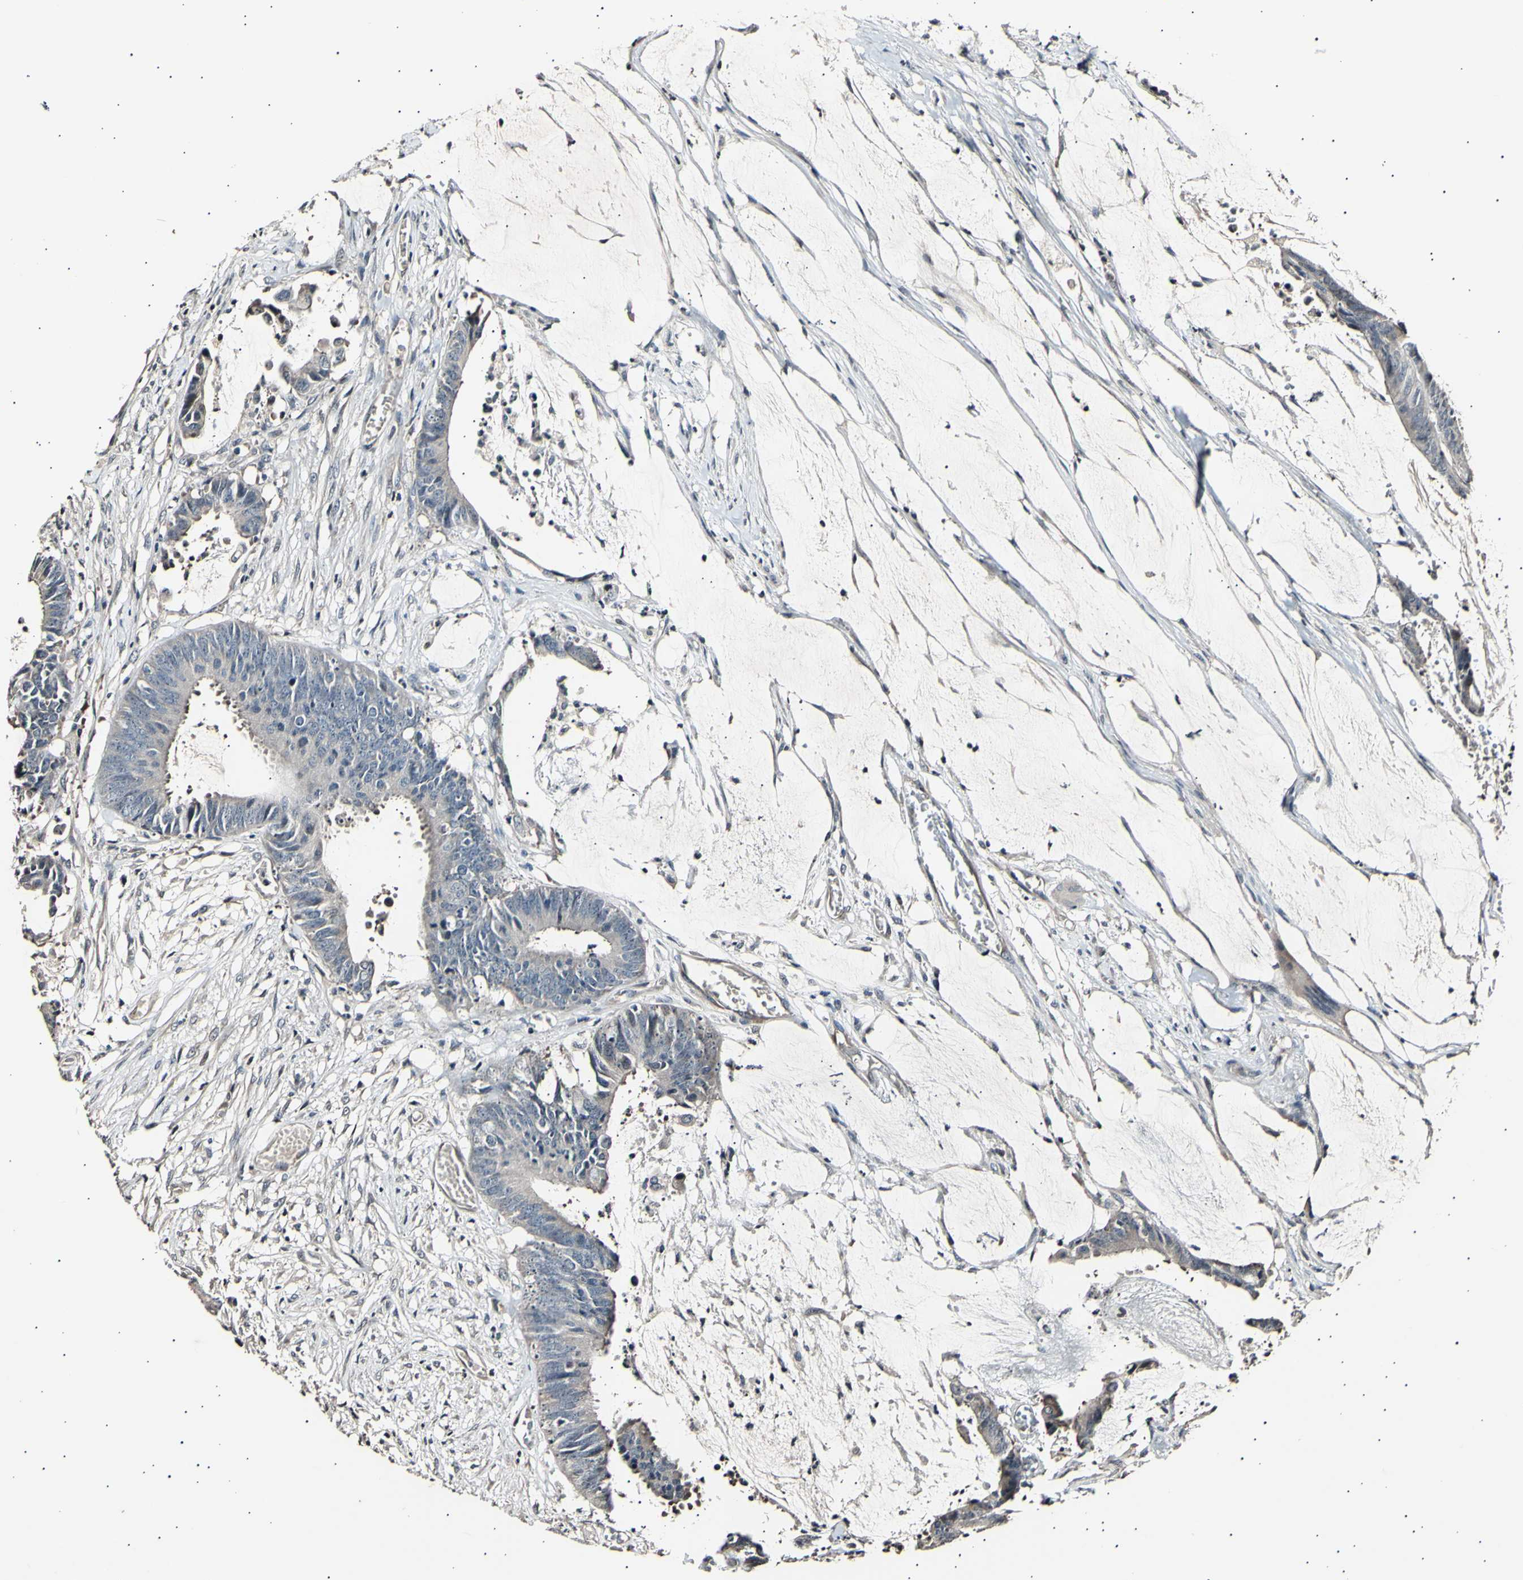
{"staining": {"intensity": "negative", "quantity": "none", "location": "none"}, "tissue": "colorectal cancer", "cell_type": "Tumor cells", "image_type": "cancer", "snomed": [{"axis": "morphology", "description": "Adenocarcinoma, NOS"}, {"axis": "topography", "description": "Rectum"}], "caption": "Immunohistochemical staining of colorectal cancer displays no significant expression in tumor cells. (DAB immunohistochemistry, high magnification).", "gene": "AK1", "patient": {"sex": "female", "age": 66}}